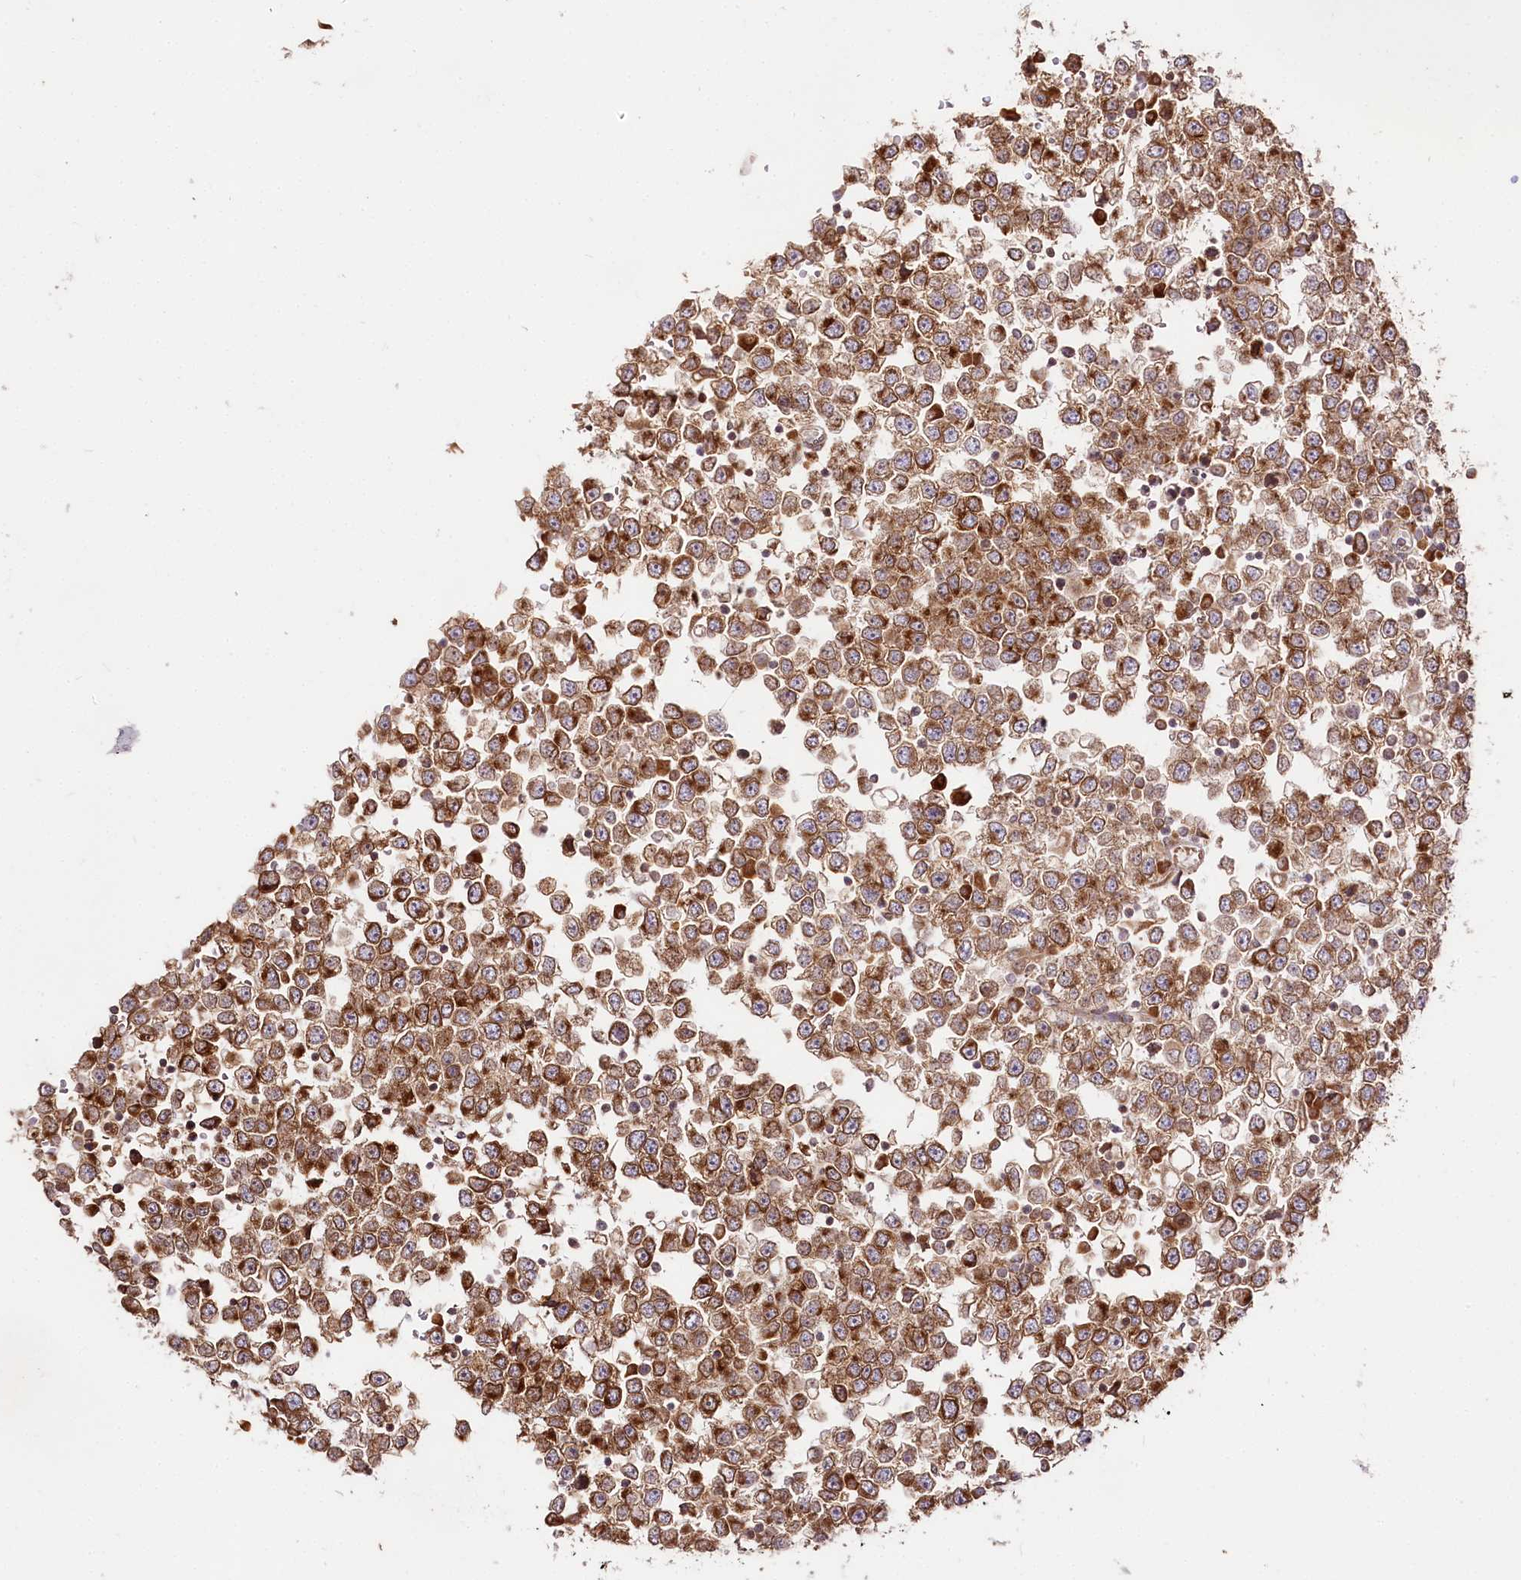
{"staining": {"intensity": "moderate", "quantity": ">75%", "location": "cytoplasmic/membranous"}, "tissue": "testis cancer", "cell_type": "Tumor cells", "image_type": "cancer", "snomed": [{"axis": "morphology", "description": "Seminoma, NOS"}, {"axis": "topography", "description": "Testis"}], "caption": "Seminoma (testis) tissue demonstrates moderate cytoplasmic/membranous staining in approximately >75% of tumor cells", "gene": "ENSG00000144785", "patient": {"sex": "male", "age": 65}}